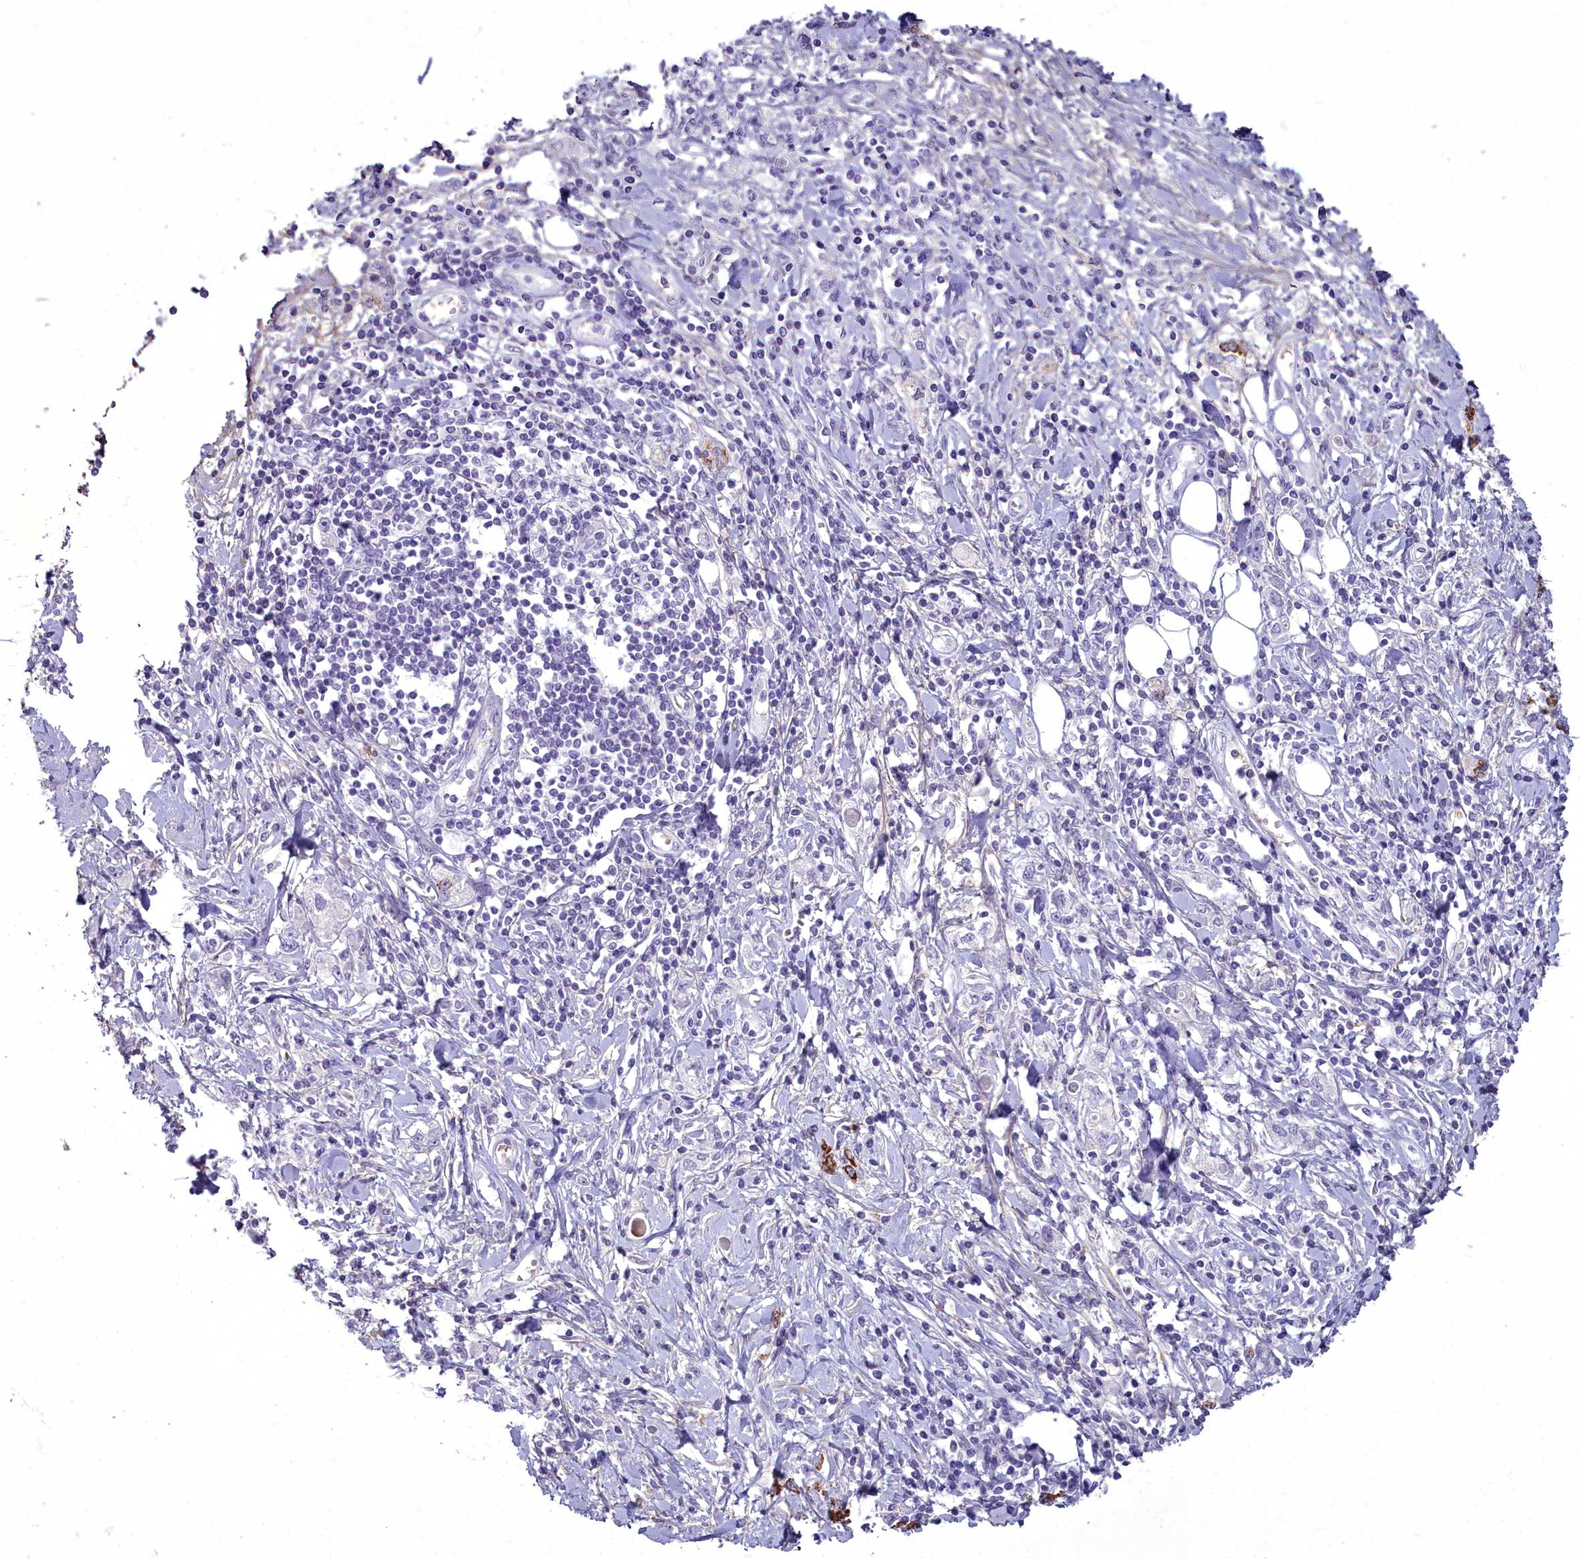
{"staining": {"intensity": "negative", "quantity": "none", "location": "none"}, "tissue": "stomach cancer", "cell_type": "Tumor cells", "image_type": "cancer", "snomed": [{"axis": "morphology", "description": "Adenocarcinoma, NOS"}, {"axis": "topography", "description": "Stomach"}], "caption": "Immunohistochemical staining of stomach cancer (adenocarcinoma) shows no significant staining in tumor cells.", "gene": "OSTN", "patient": {"sex": "female", "age": 76}}